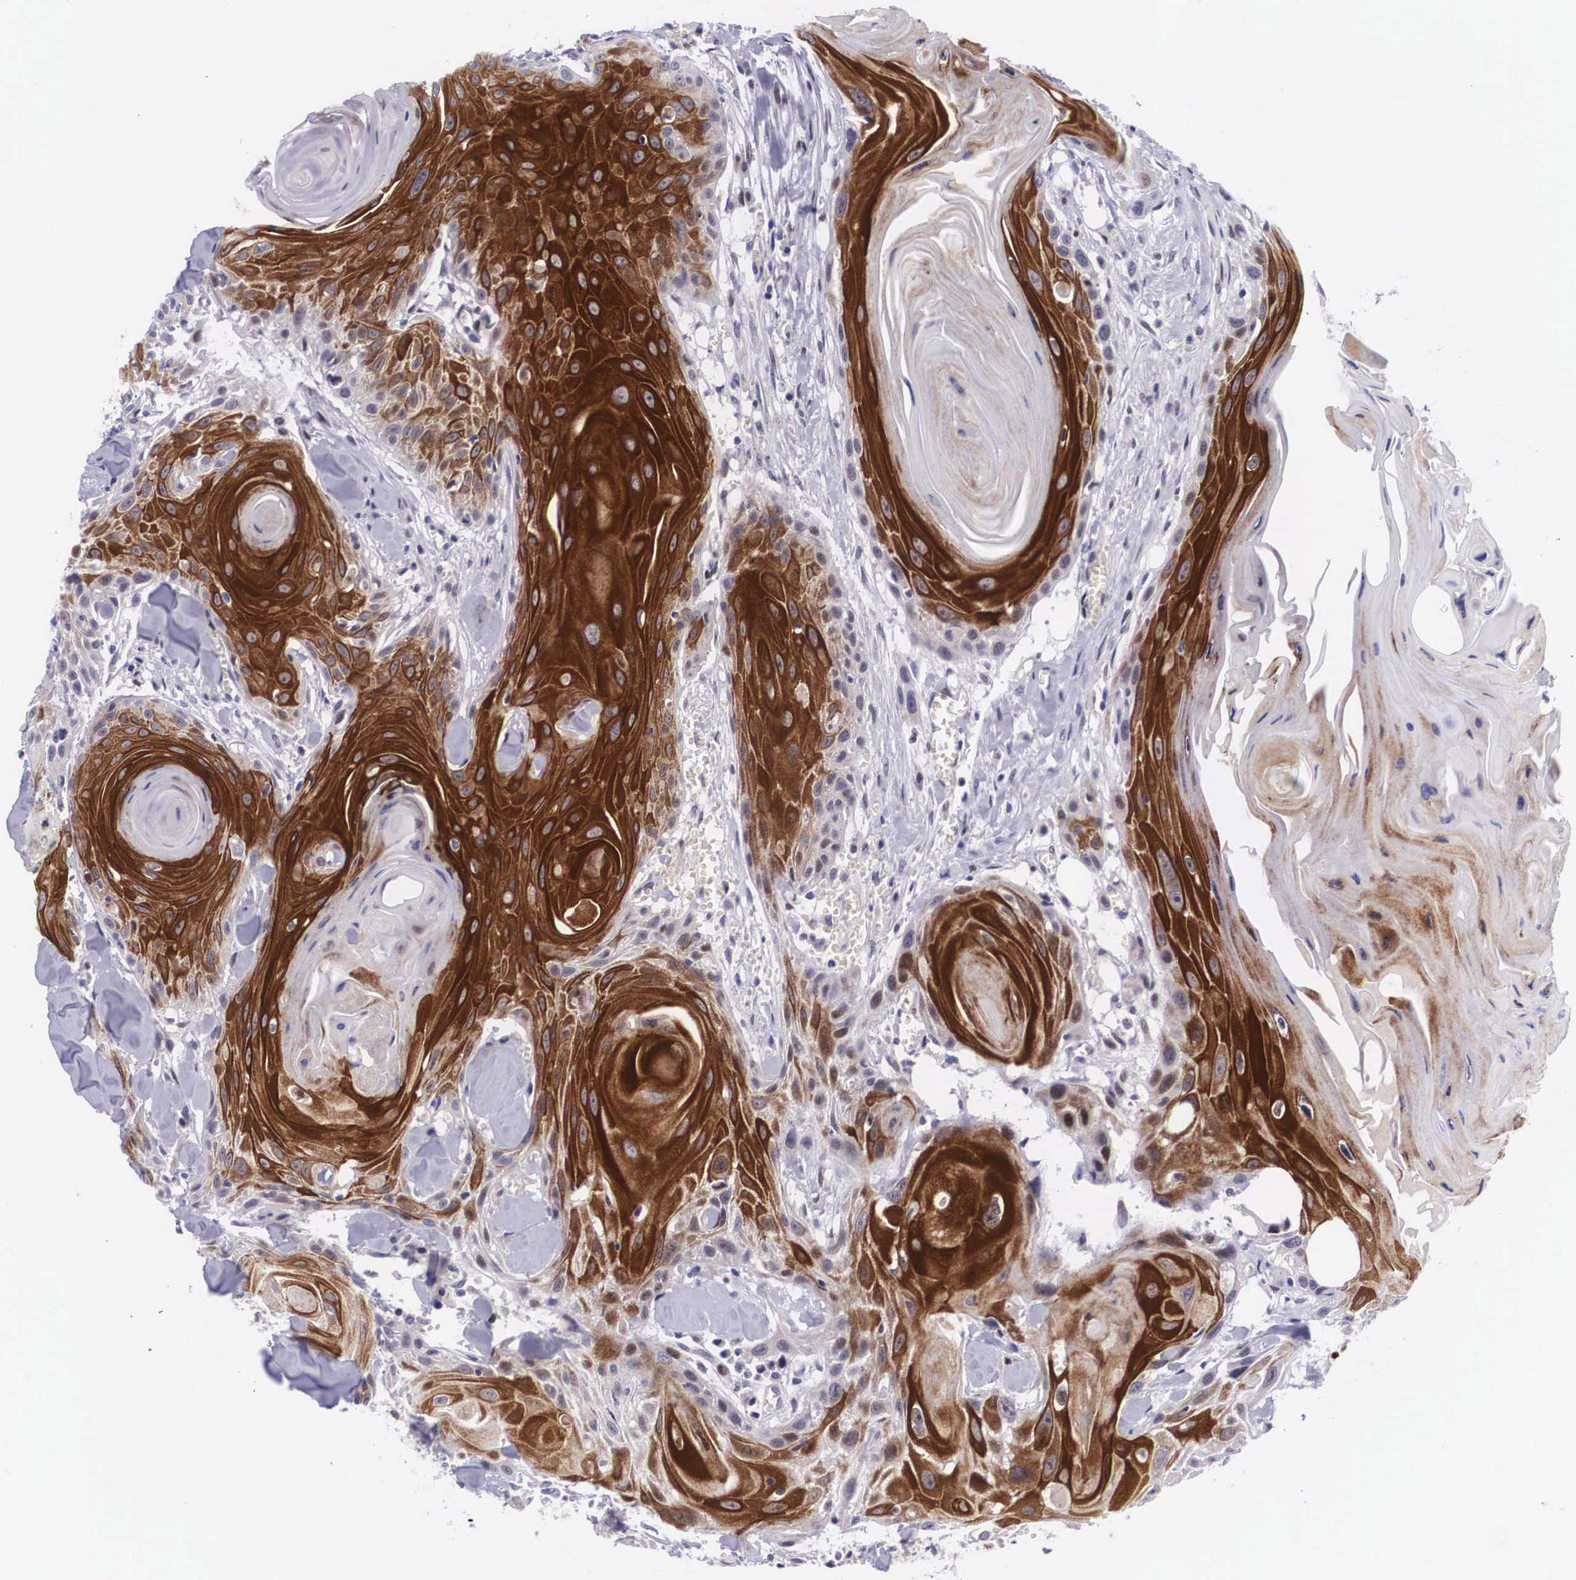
{"staining": {"intensity": "strong", "quantity": "25%-75%", "location": "cytoplasmic/membranous"}, "tissue": "head and neck cancer", "cell_type": "Tumor cells", "image_type": "cancer", "snomed": [{"axis": "morphology", "description": "Squamous cell carcinoma, NOS"}, {"axis": "morphology", "description": "Squamous cell carcinoma, metastatic, NOS"}, {"axis": "topography", "description": "Lymph node"}, {"axis": "topography", "description": "Salivary gland"}, {"axis": "topography", "description": "Head-Neck"}], "caption": "Brown immunohistochemical staining in human head and neck metastatic squamous cell carcinoma demonstrates strong cytoplasmic/membranous positivity in approximately 25%-75% of tumor cells.", "gene": "EMID1", "patient": {"sex": "female", "age": 74}}